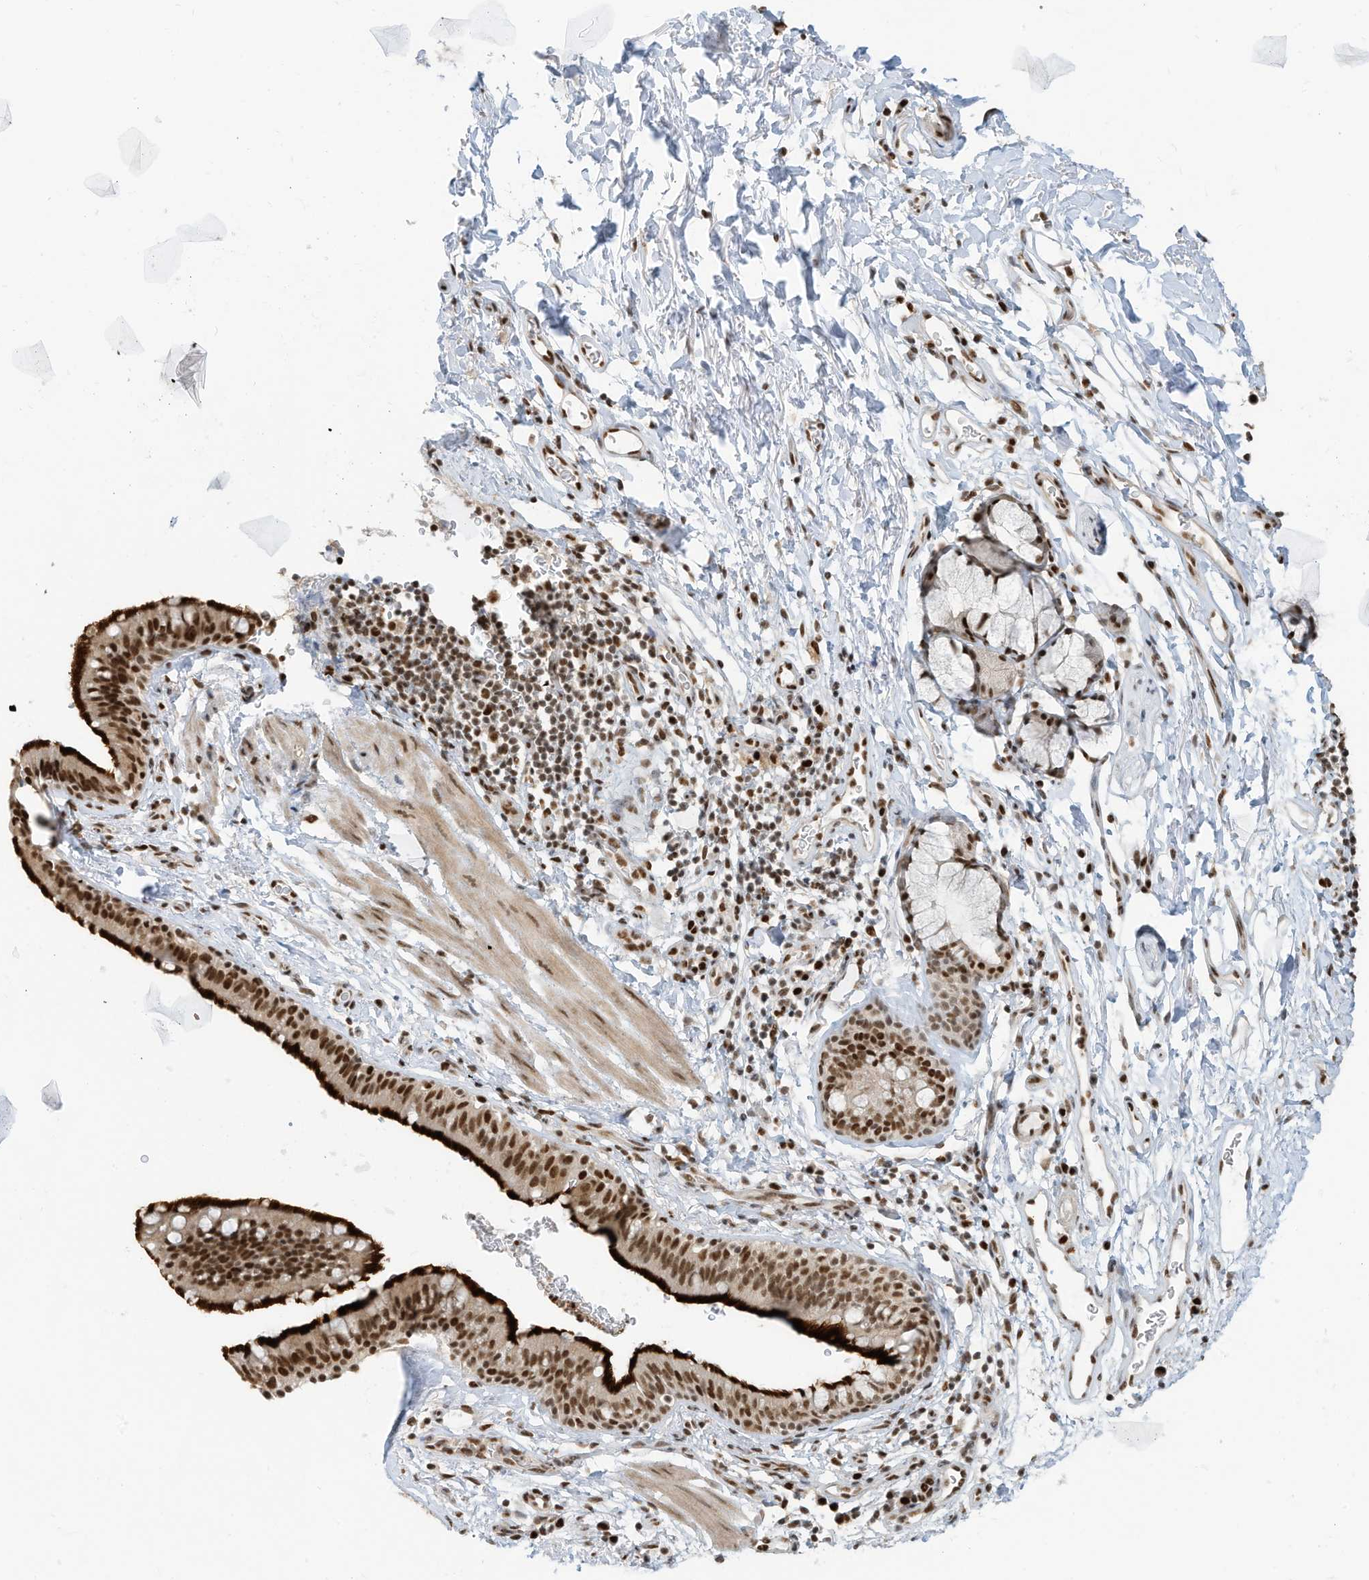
{"staining": {"intensity": "strong", "quantity": ">75%", "location": "cytoplasmic/membranous,nuclear"}, "tissue": "bronchus", "cell_type": "Respiratory epithelial cells", "image_type": "normal", "snomed": [{"axis": "morphology", "description": "Normal tissue, NOS"}, {"axis": "topography", "description": "Cartilage tissue"}, {"axis": "topography", "description": "Bronchus"}], "caption": "Bronchus stained with a brown dye demonstrates strong cytoplasmic/membranous,nuclear positive positivity in approximately >75% of respiratory epithelial cells.", "gene": "SAMD15", "patient": {"sex": "female", "age": 36}}